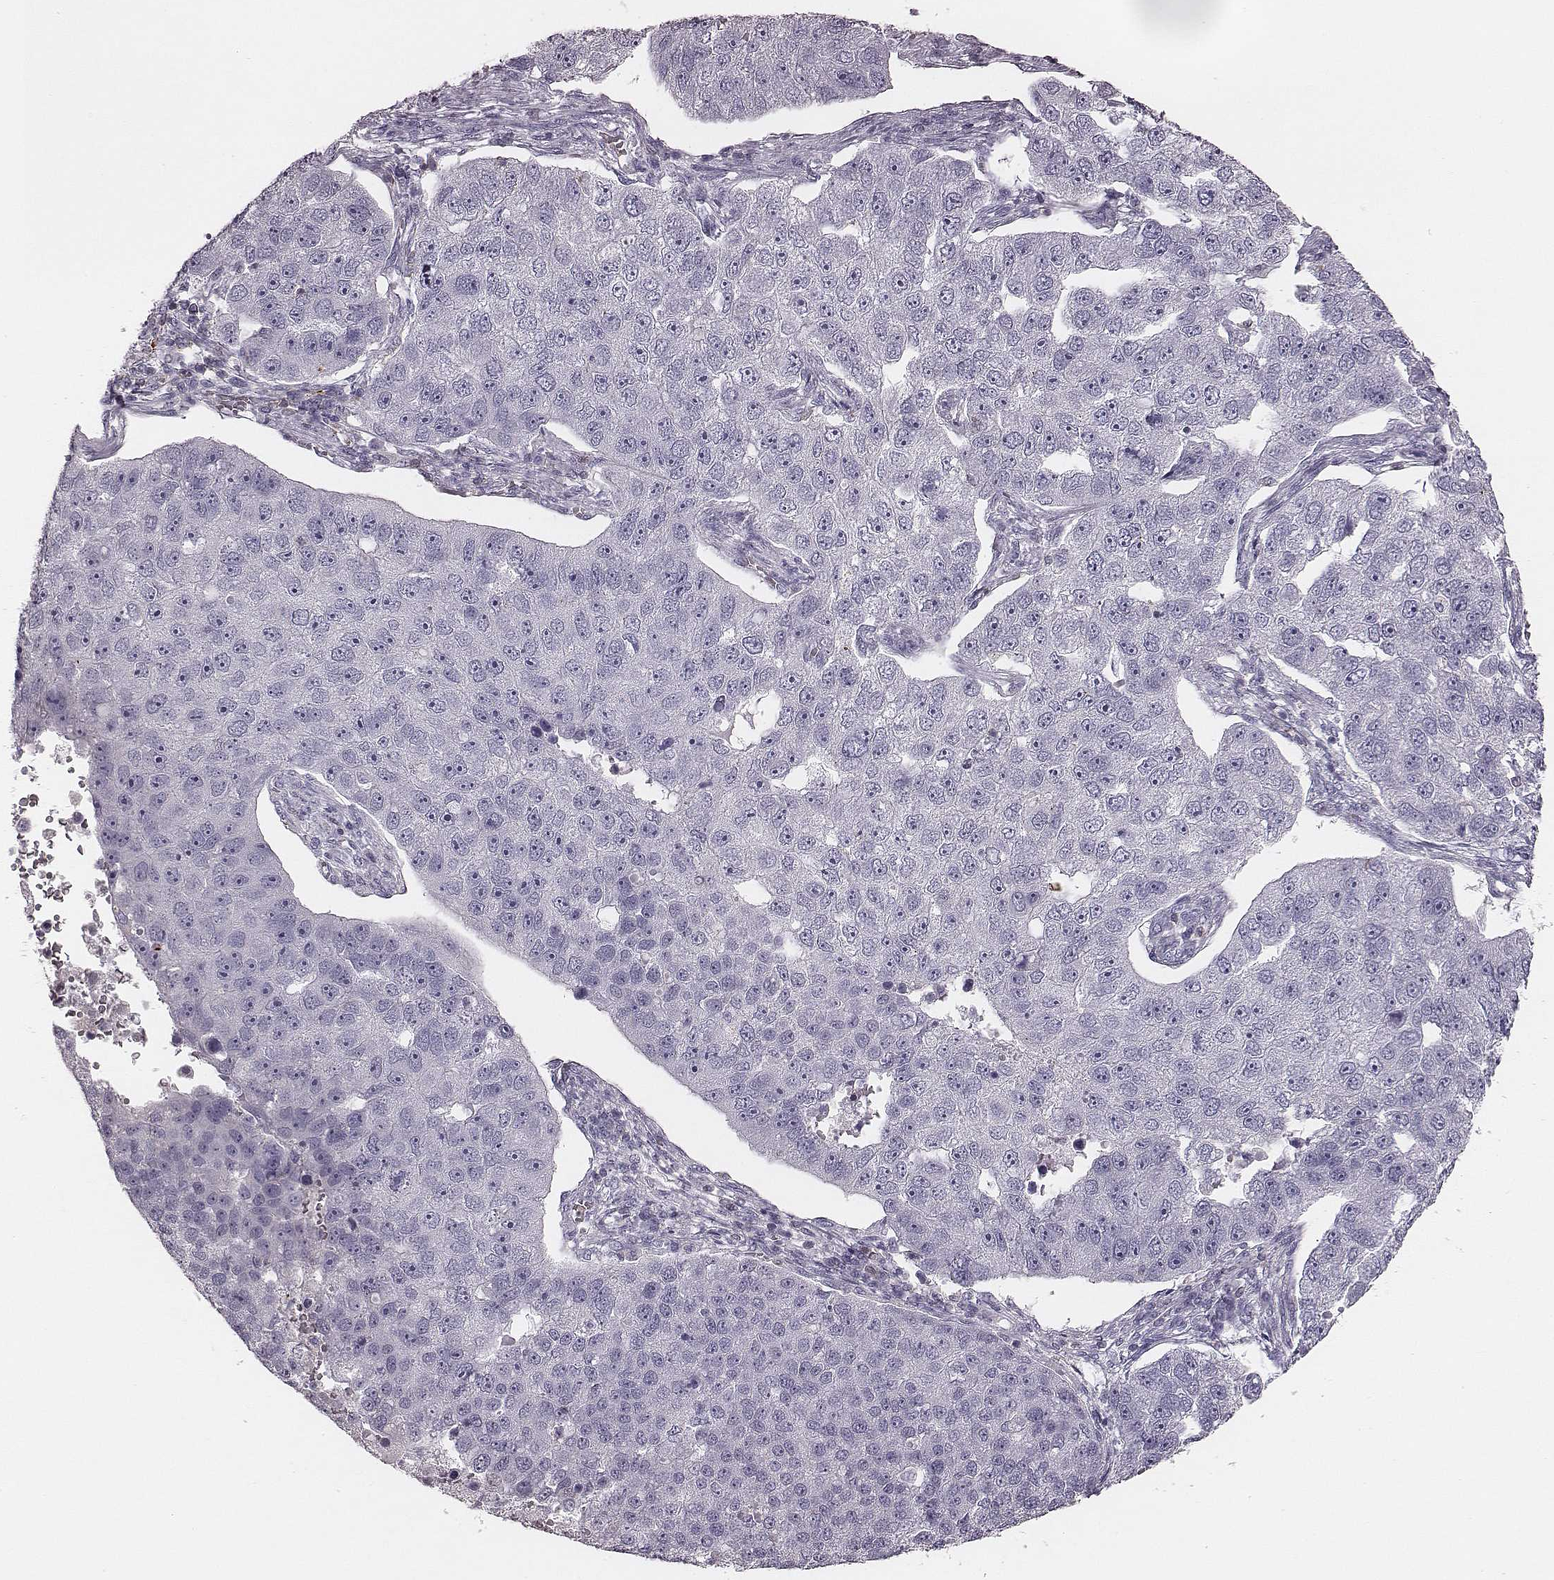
{"staining": {"intensity": "negative", "quantity": "none", "location": "none"}, "tissue": "pancreatic cancer", "cell_type": "Tumor cells", "image_type": "cancer", "snomed": [{"axis": "morphology", "description": "Adenocarcinoma, NOS"}, {"axis": "topography", "description": "Pancreas"}], "caption": "Image shows no protein expression in tumor cells of pancreatic cancer tissue.", "gene": "ZNF365", "patient": {"sex": "female", "age": 61}}